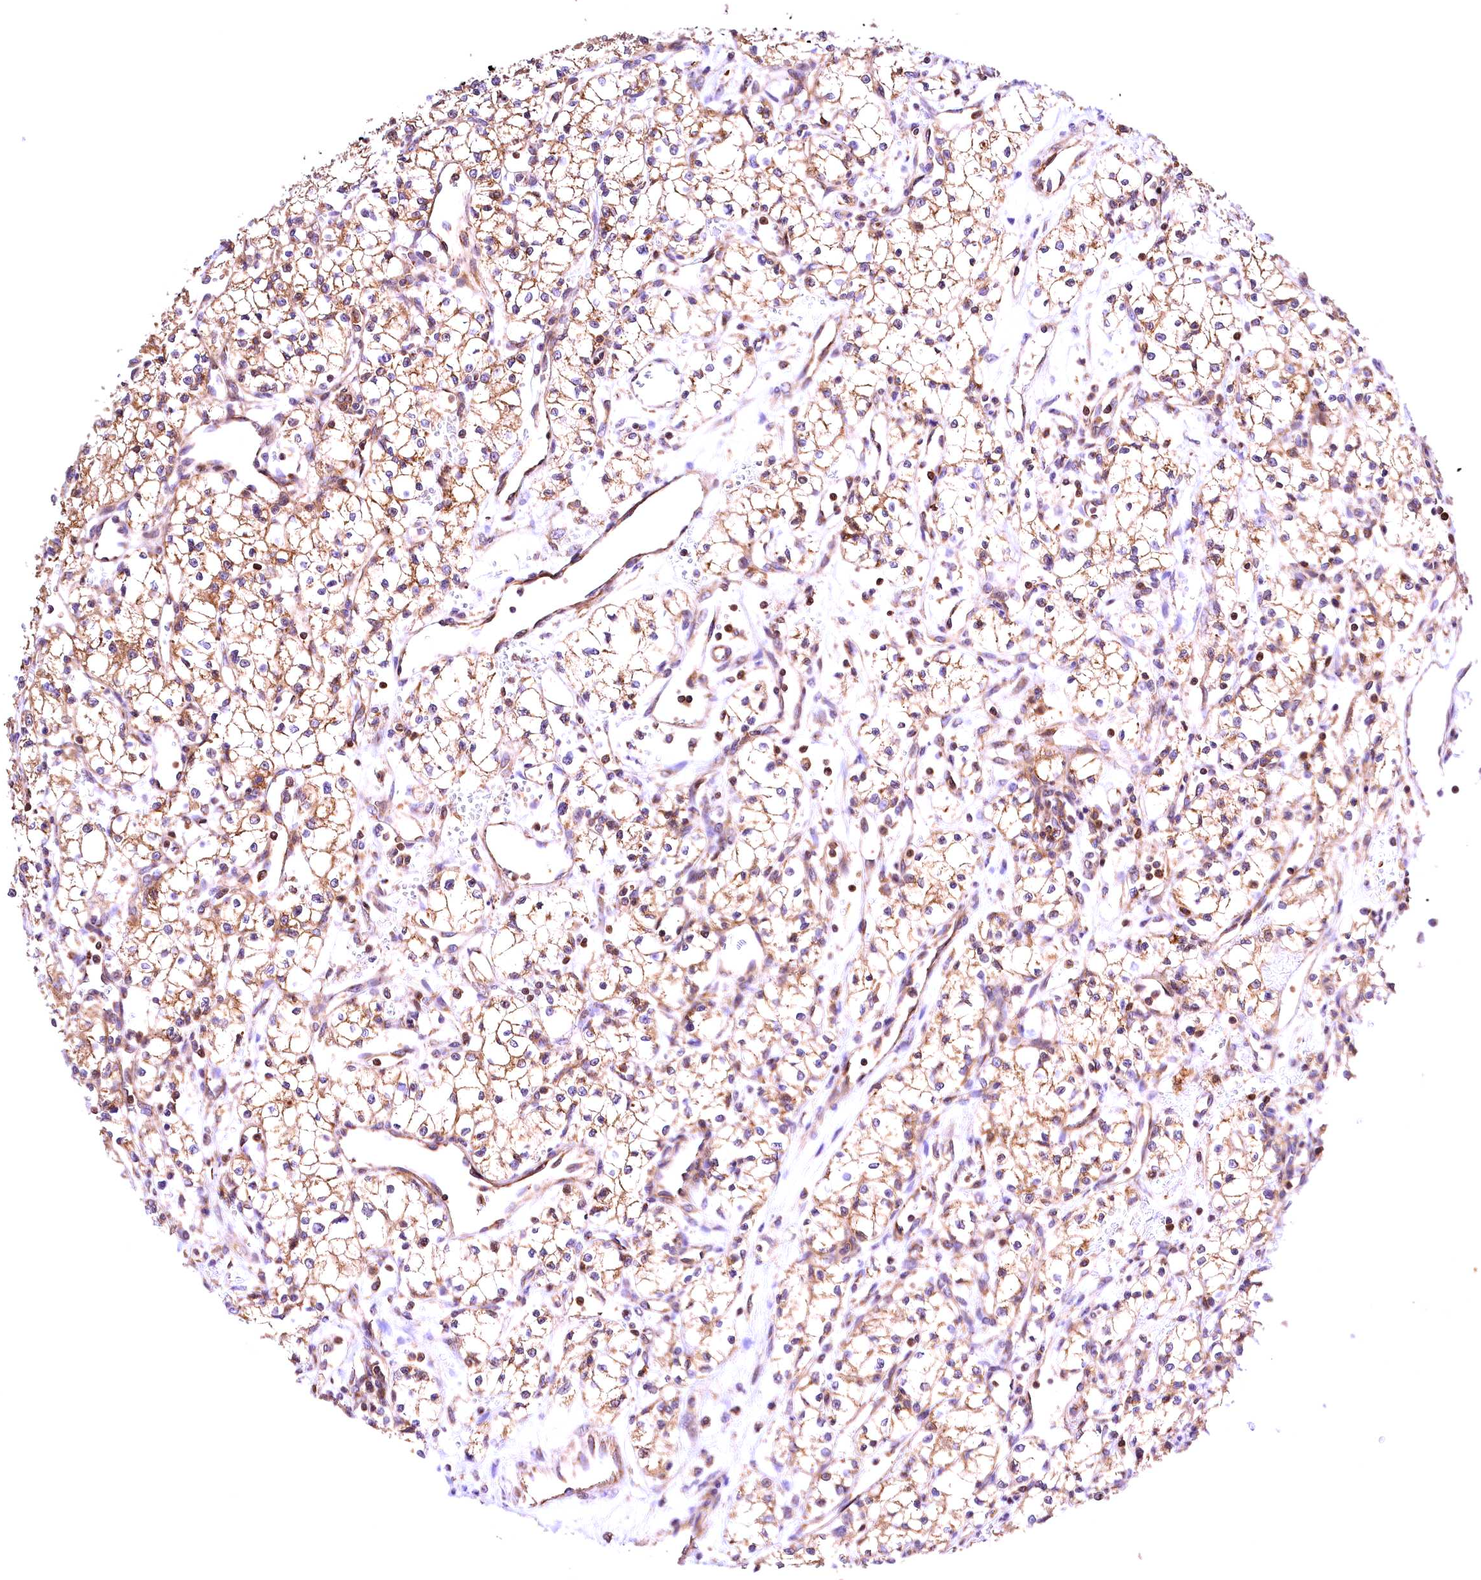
{"staining": {"intensity": "moderate", "quantity": "<25%", "location": "cytoplasmic/membranous"}, "tissue": "renal cancer", "cell_type": "Tumor cells", "image_type": "cancer", "snomed": [{"axis": "morphology", "description": "Adenocarcinoma, NOS"}, {"axis": "topography", "description": "Kidney"}], "caption": "Tumor cells reveal low levels of moderate cytoplasmic/membranous expression in about <25% of cells in renal adenocarcinoma. (DAB IHC, brown staining for protein, blue staining for nuclei).", "gene": "KPTN", "patient": {"sex": "male", "age": 59}}